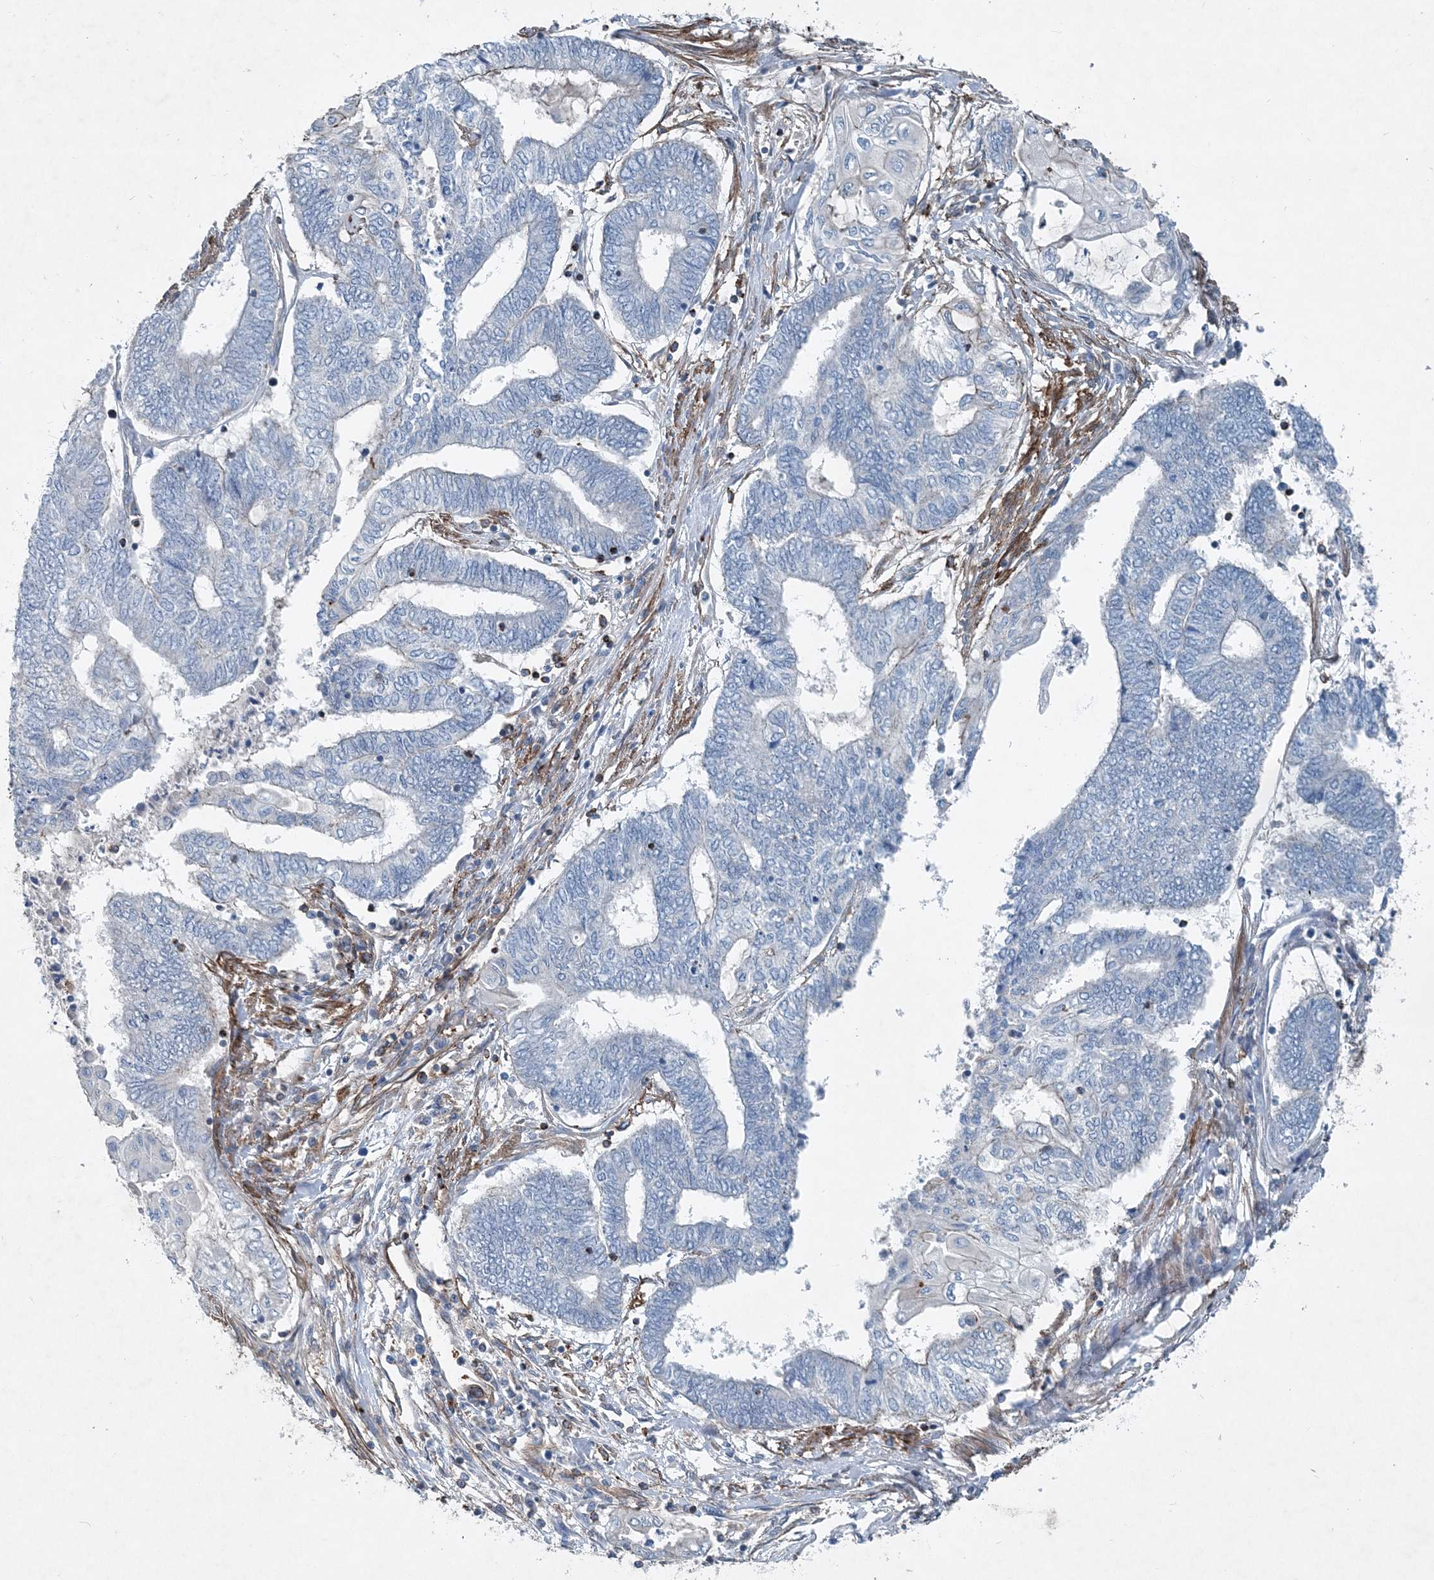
{"staining": {"intensity": "negative", "quantity": "none", "location": "none"}, "tissue": "endometrial cancer", "cell_type": "Tumor cells", "image_type": "cancer", "snomed": [{"axis": "morphology", "description": "Adenocarcinoma, NOS"}, {"axis": "topography", "description": "Uterus"}, {"axis": "topography", "description": "Endometrium"}], "caption": "DAB immunohistochemical staining of human endometrial cancer demonstrates no significant expression in tumor cells. Brightfield microscopy of IHC stained with DAB (3,3'-diaminobenzidine) (brown) and hematoxylin (blue), captured at high magnification.", "gene": "DGUOK", "patient": {"sex": "female", "age": 70}}